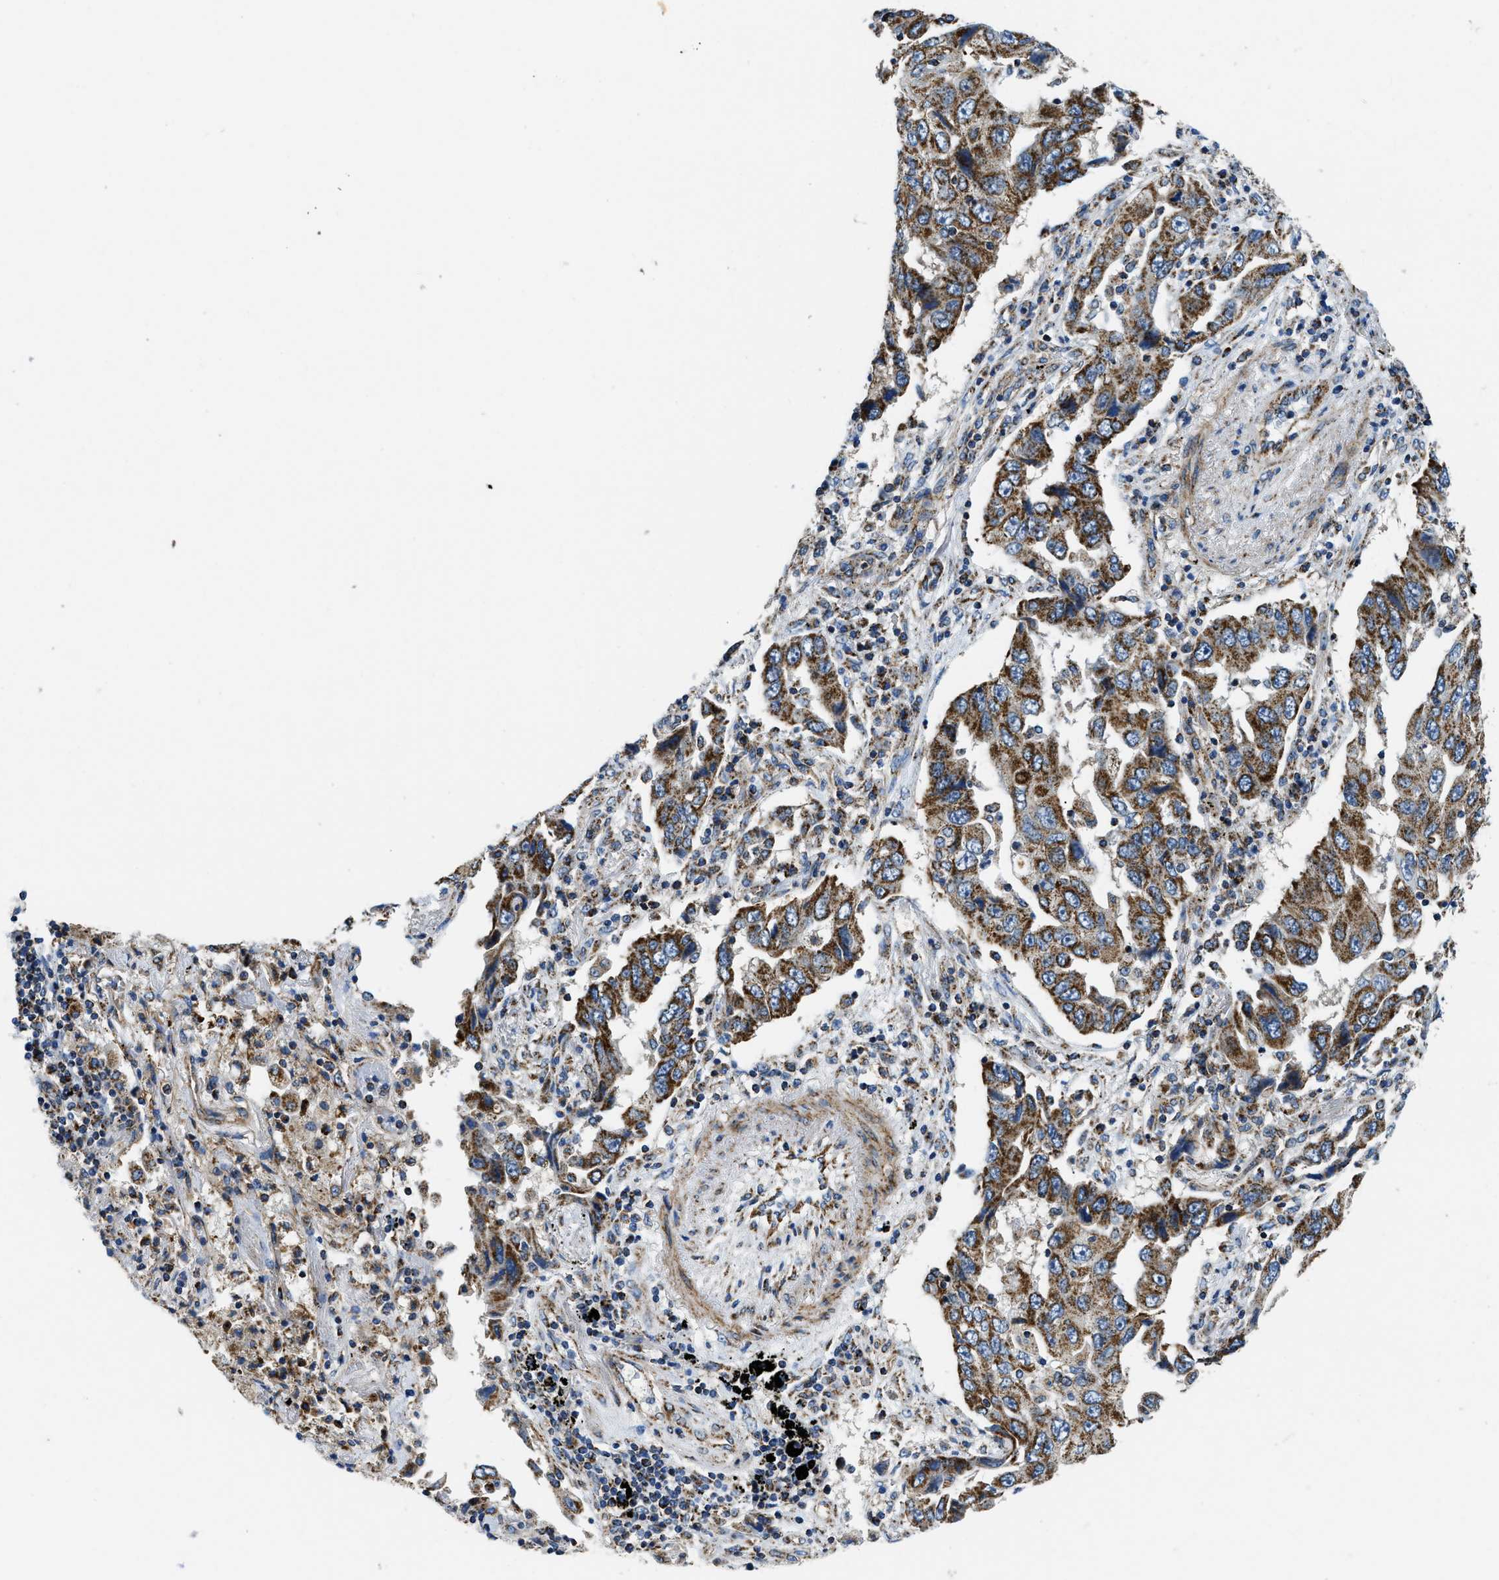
{"staining": {"intensity": "strong", "quantity": ">75%", "location": "cytoplasmic/membranous"}, "tissue": "lung cancer", "cell_type": "Tumor cells", "image_type": "cancer", "snomed": [{"axis": "morphology", "description": "Adenocarcinoma, NOS"}, {"axis": "topography", "description": "Lung"}], "caption": "An image of lung cancer stained for a protein exhibits strong cytoplasmic/membranous brown staining in tumor cells. Nuclei are stained in blue.", "gene": "STK33", "patient": {"sex": "female", "age": 65}}